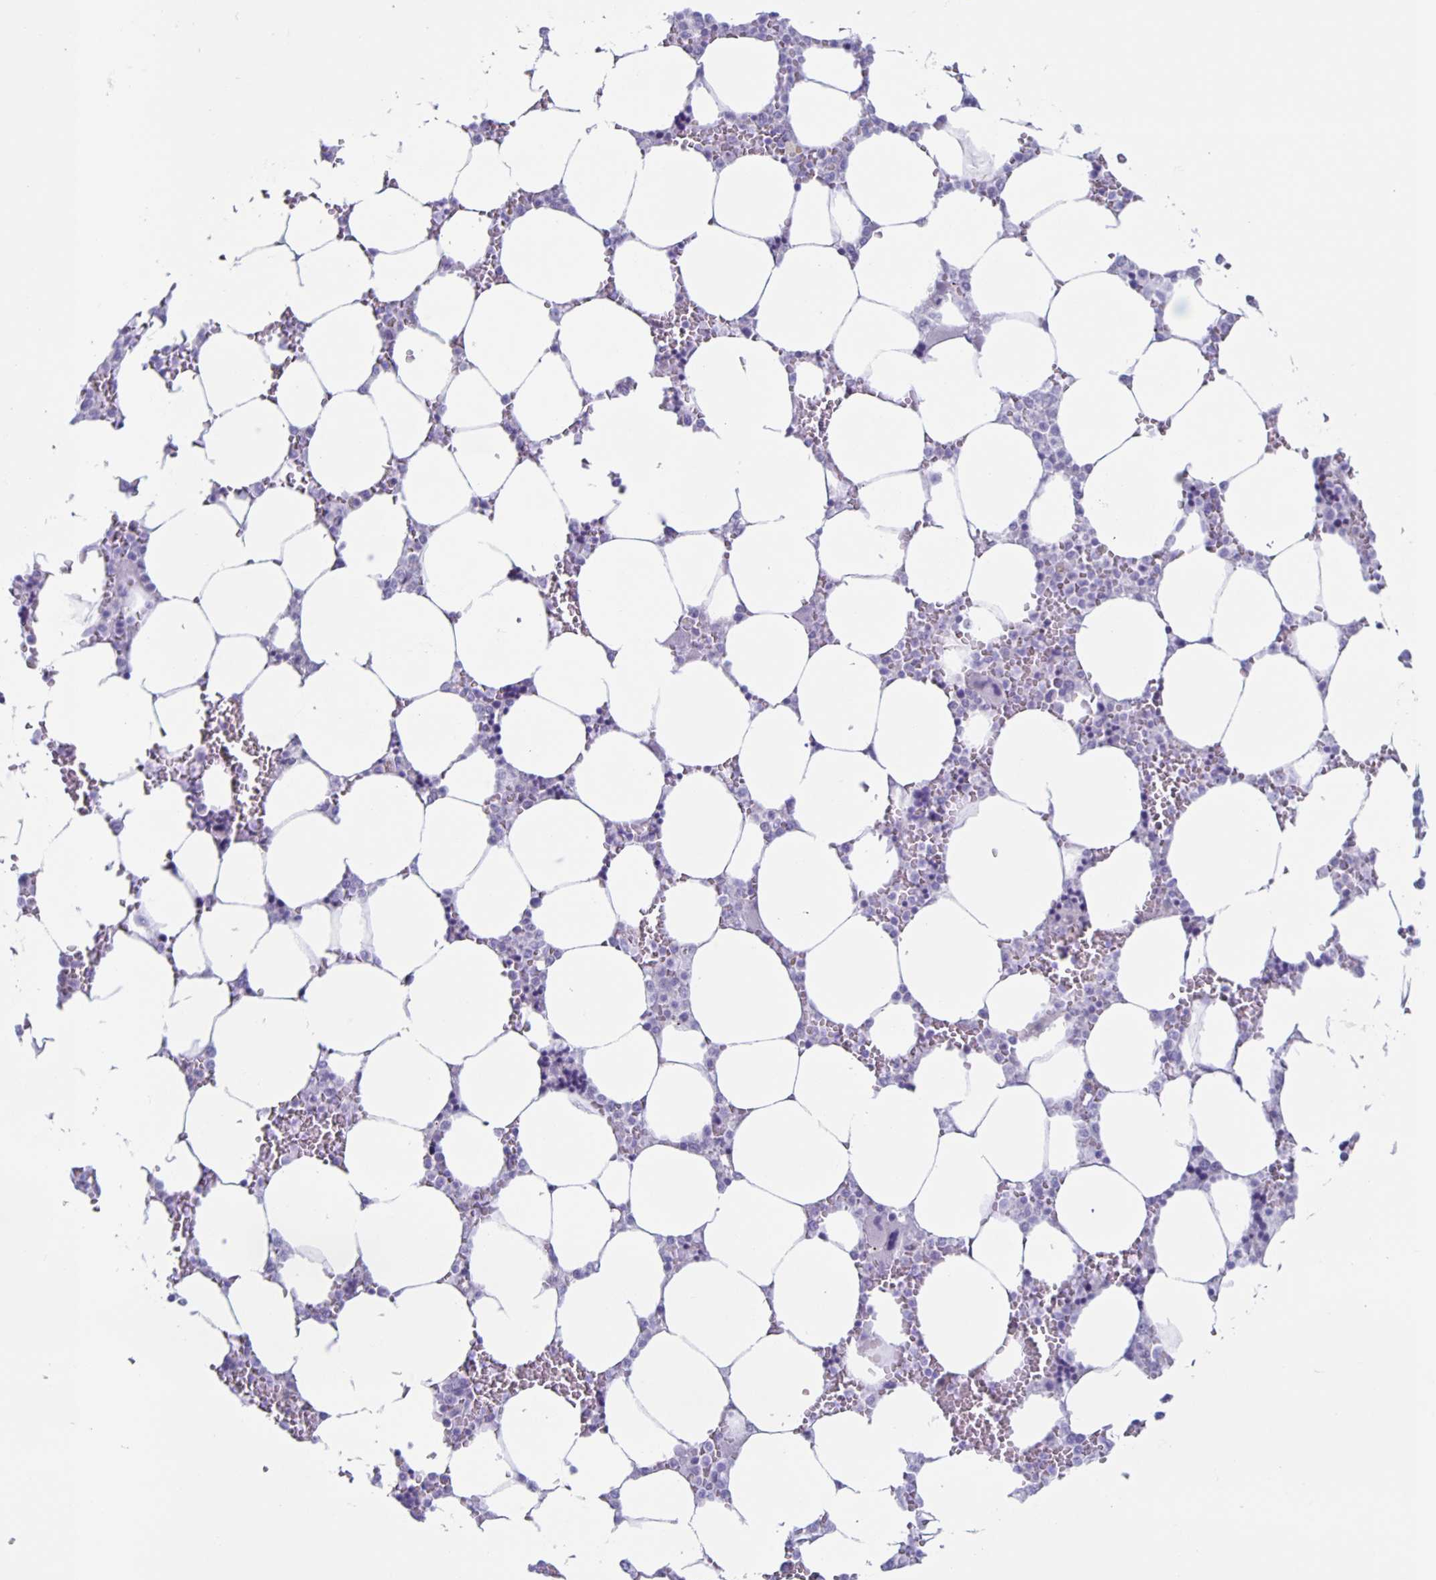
{"staining": {"intensity": "negative", "quantity": "none", "location": "none"}, "tissue": "bone marrow", "cell_type": "Hematopoietic cells", "image_type": "normal", "snomed": [{"axis": "morphology", "description": "Normal tissue, NOS"}, {"axis": "topography", "description": "Bone marrow"}], "caption": "High power microscopy photomicrograph of an immunohistochemistry (IHC) micrograph of benign bone marrow, revealing no significant staining in hematopoietic cells. Brightfield microscopy of immunohistochemistry stained with DAB (brown) and hematoxylin (blue), captured at high magnification.", "gene": "CT45A10", "patient": {"sex": "male", "age": 64}}